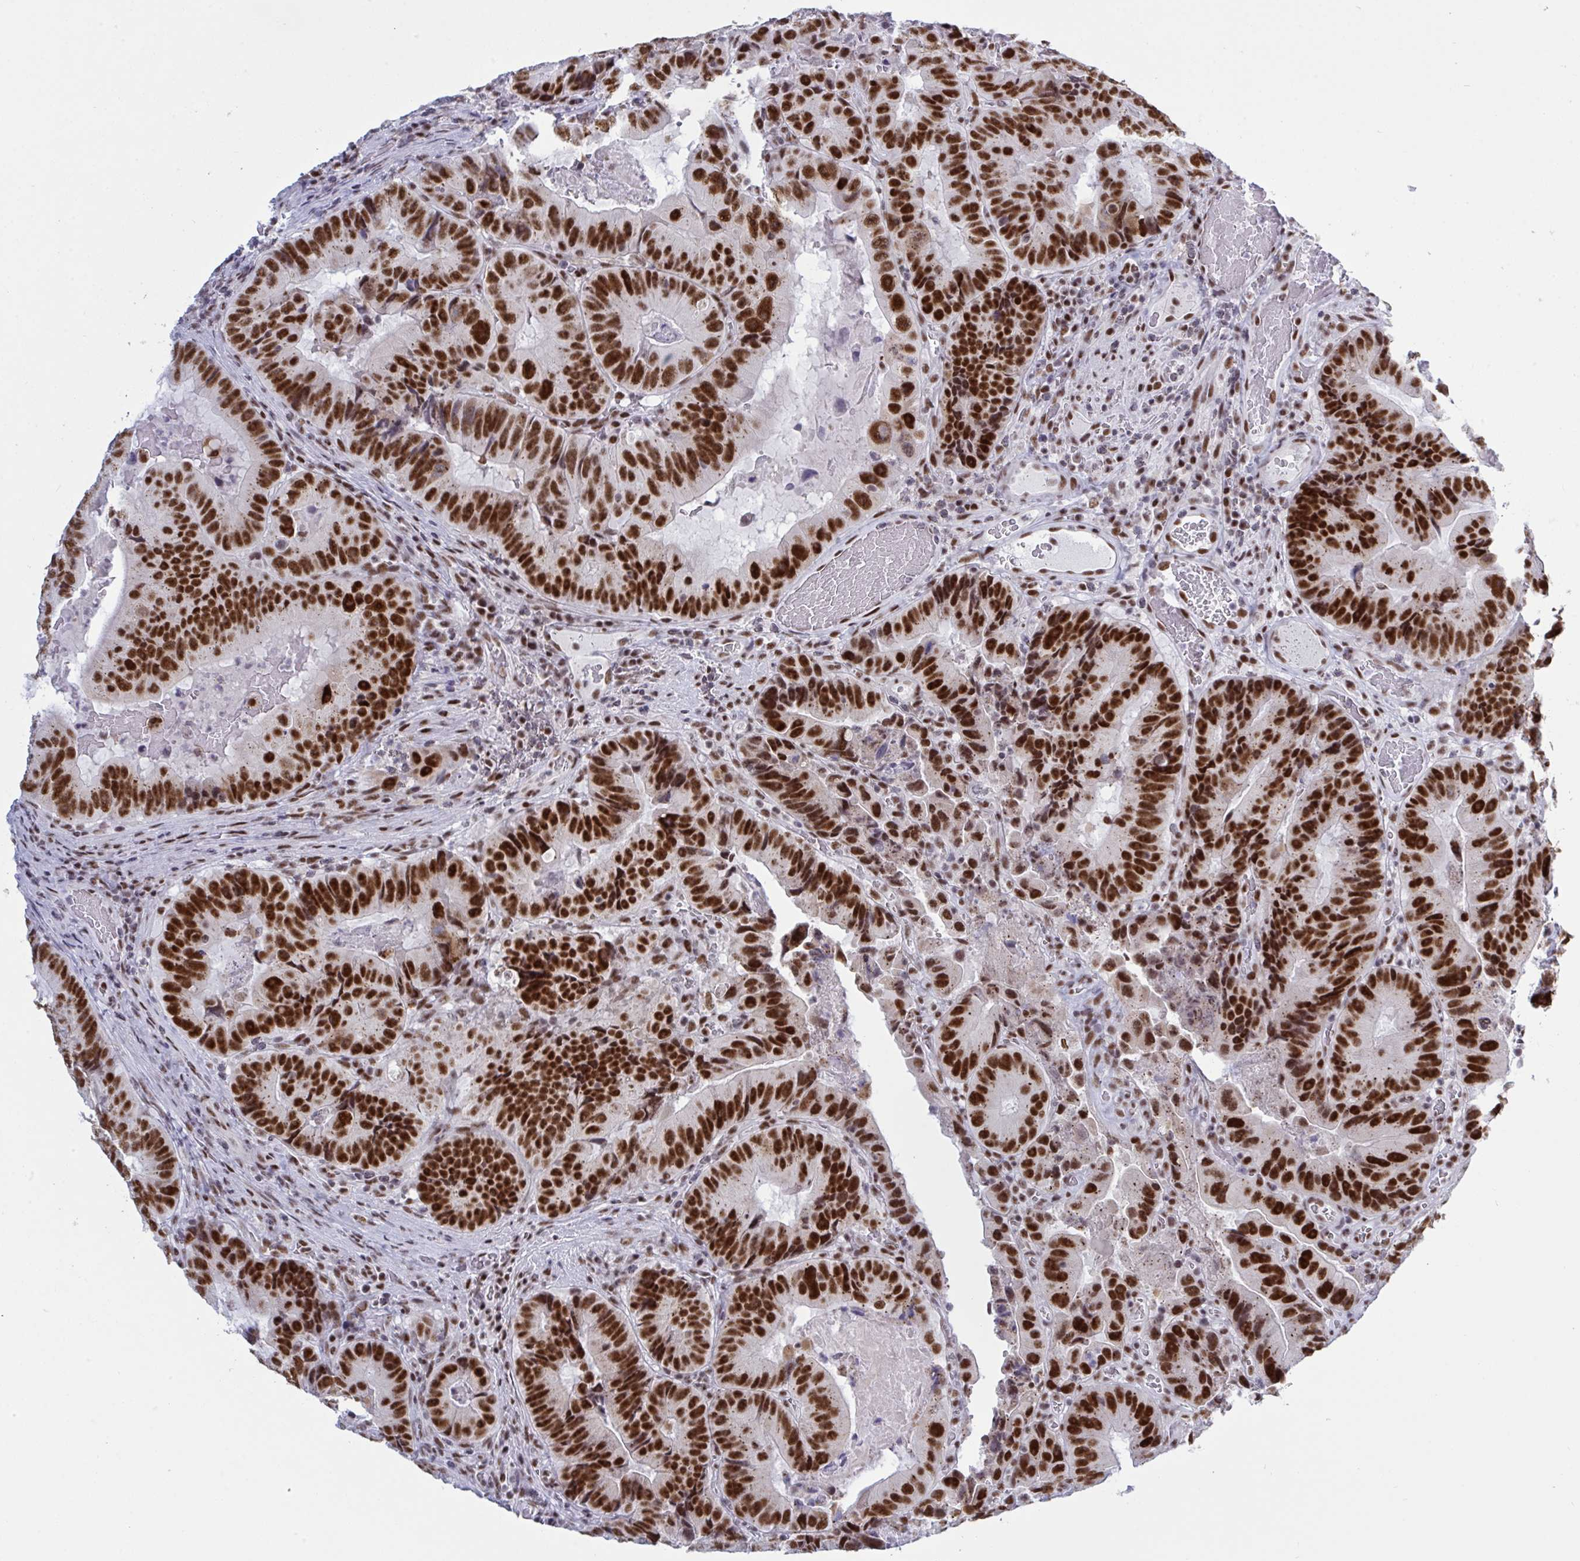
{"staining": {"intensity": "strong", "quantity": ">75%", "location": "nuclear"}, "tissue": "colorectal cancer", "cell_type": "Tumor cells", "image_type": "cancer", "snomed": [{"axis": "morphology", "description": "Adenocarcinoma, NOS"}, {"axis": "topography", "description": "Colon"}], "caption": "There is high levels of strong nuclear staining in tumor cells of colorectal adenocarcinoma, as demonstrated by immunohistochemical staining (brown color).", "gene": "PPP1R10", "patient": {"sex": "female", "age": 86}}